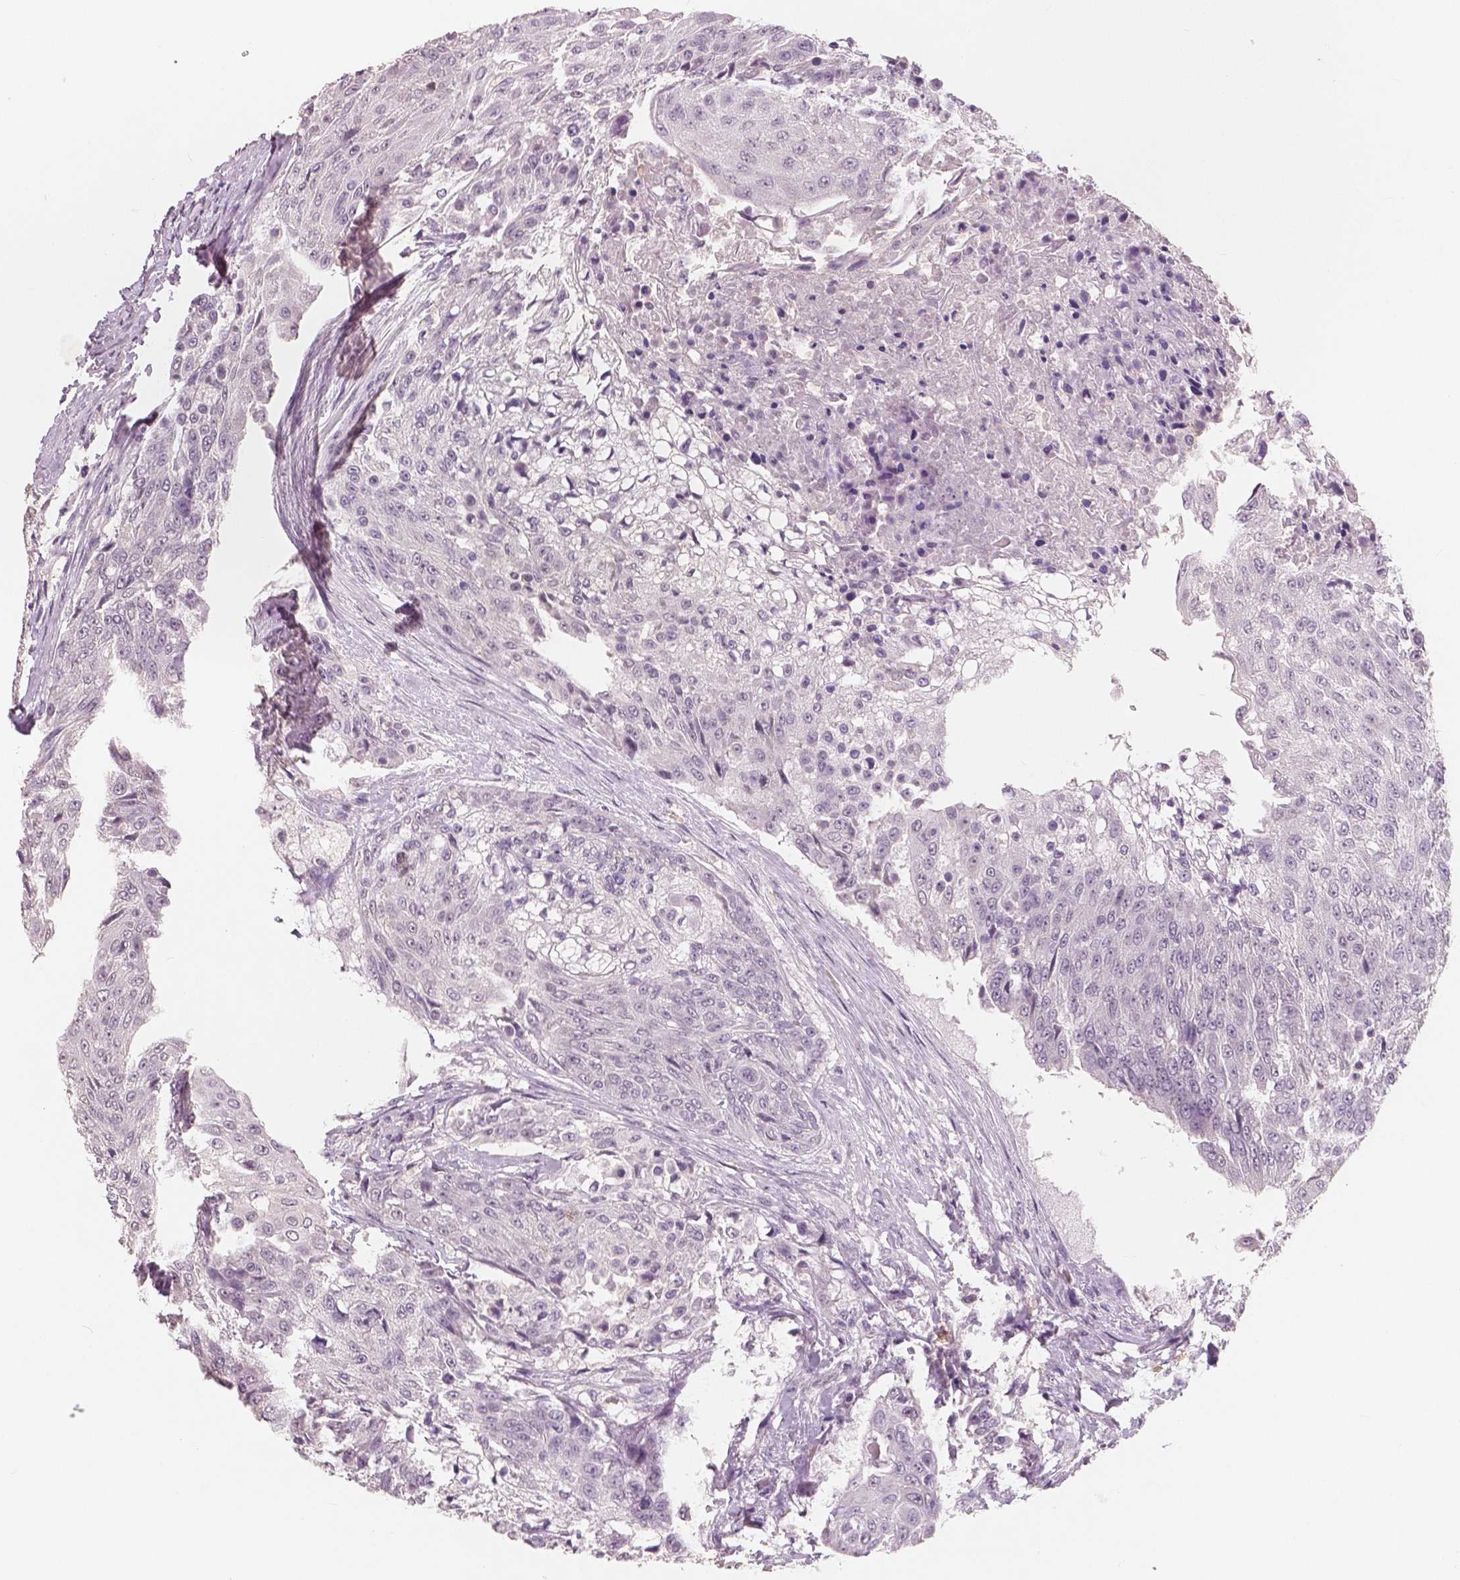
{"staining": {"intensity": "negative", "quantity": "none", "location": "none"}, "tissue": "urothelial cancer", "cell_type": "Tumor cells", "image_type": "cancer", "snomed": [{"axis": "morphology", "description": "Urothelial carcinoma, High grade"}, {"axis": "topography", "description": "Urinary bladder"}], "caption": "The image displays no significant positivity in tumor cells of urothelial carcinoma (high-grade). The staining is performed using DAB (3,3'-diaminobenzidine) brown chromogen with nuclei counter-stained in using hematoxylin.", "gene": "KIT", "patient": {"sex": "female", "age": 63}}